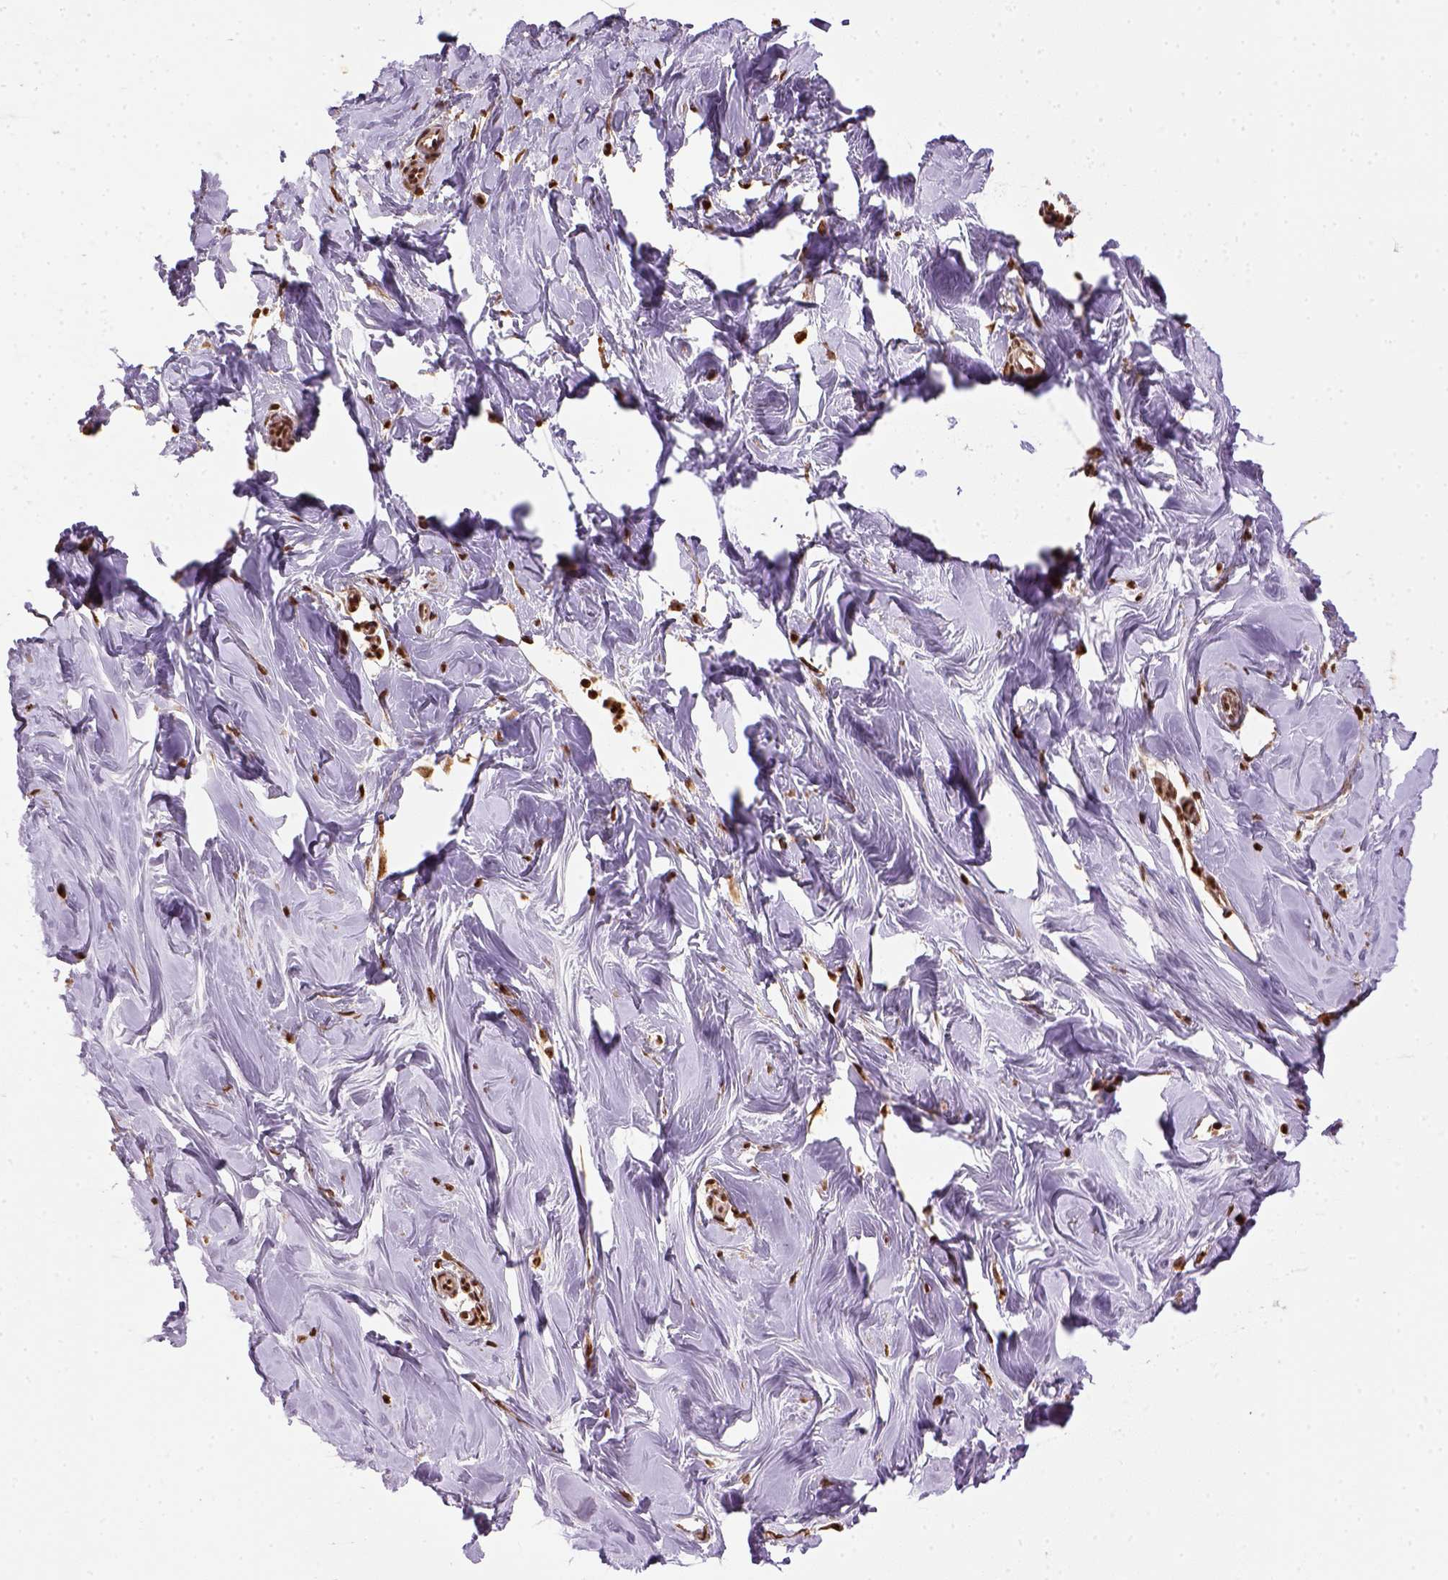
{"staining": {"intensity": "strong", "quantity": ">75%", "location": "nuclear"}, "tissue": "breast", "cell_type": "Adipocytes", "image_type": "normal", "snomed": [{"axis": "morphology", "description": "Normal tissue, NOS"}, {"axis": "topography", "description": "Breast"}], "caption": "Immunohistochemistry (DAB) staining of normal breast exhibits strong nuclear protein positivity in approximately >75% of adipocytes. (IHC, brightfield microscopy, high magnification).", "gene": "CCAR1", "patient": {"sex": "female", "age": 27}}